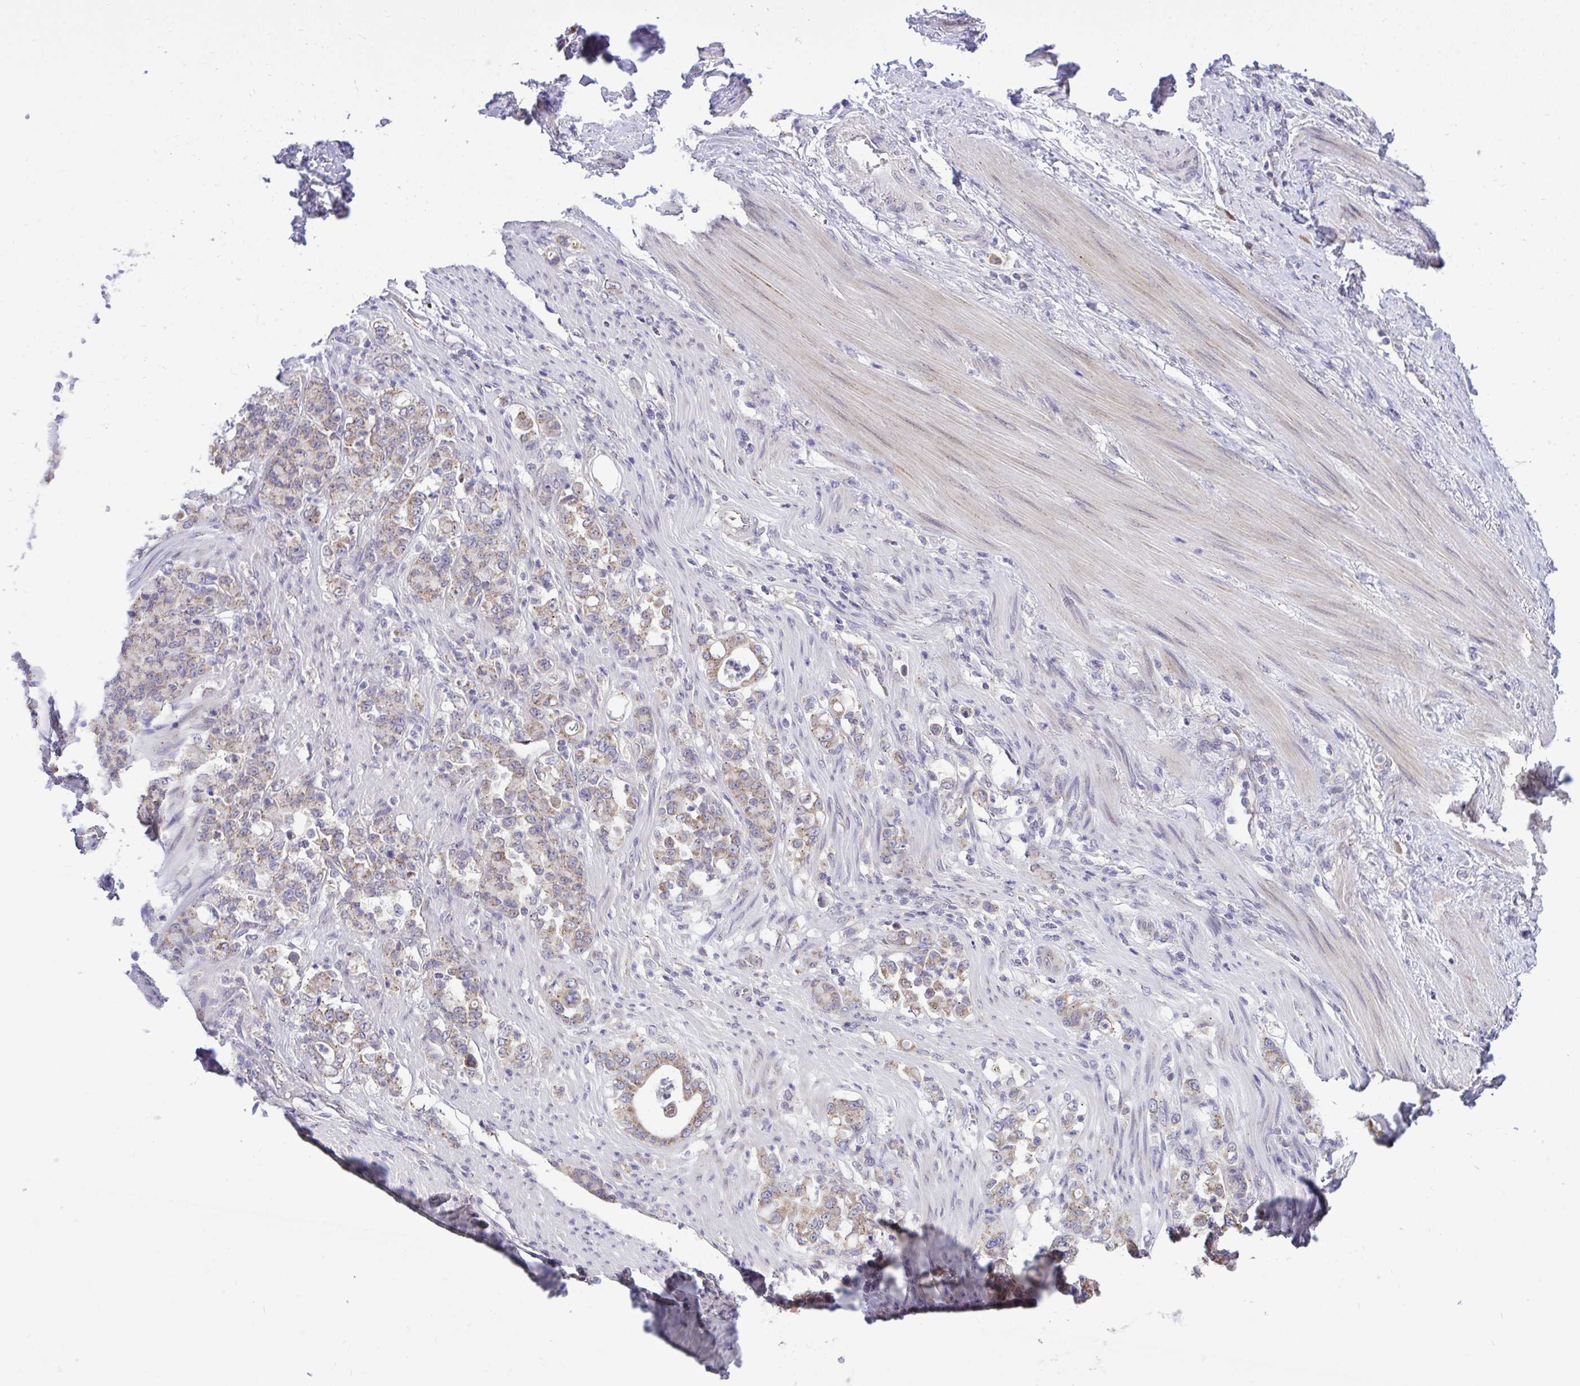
{"staining": {"intensity": "weak", "quantity": ">75%", "location": "cytoplasmic/membranous"}, "tissue": "stomach cancer", "cell_type": "Tumor cells", "image_type": "cancer", "snomed": [{"axis": "morphology", "description": "Normal tissue, NOS"}, {"axis": "morphology", "description": "Adenocarcinoma, NOS"}, {"axis": "topography", "description": "Stomach"}], "caption": "Adenocarcinoma (stomach) stained with immunohistochemistry (IHC) exhibits weak cytoplasmic/membranous expression in approximately >75% of tumor cells.", "gene": "CEACAM18", "patient": {"sex": "female", "age": 79}}